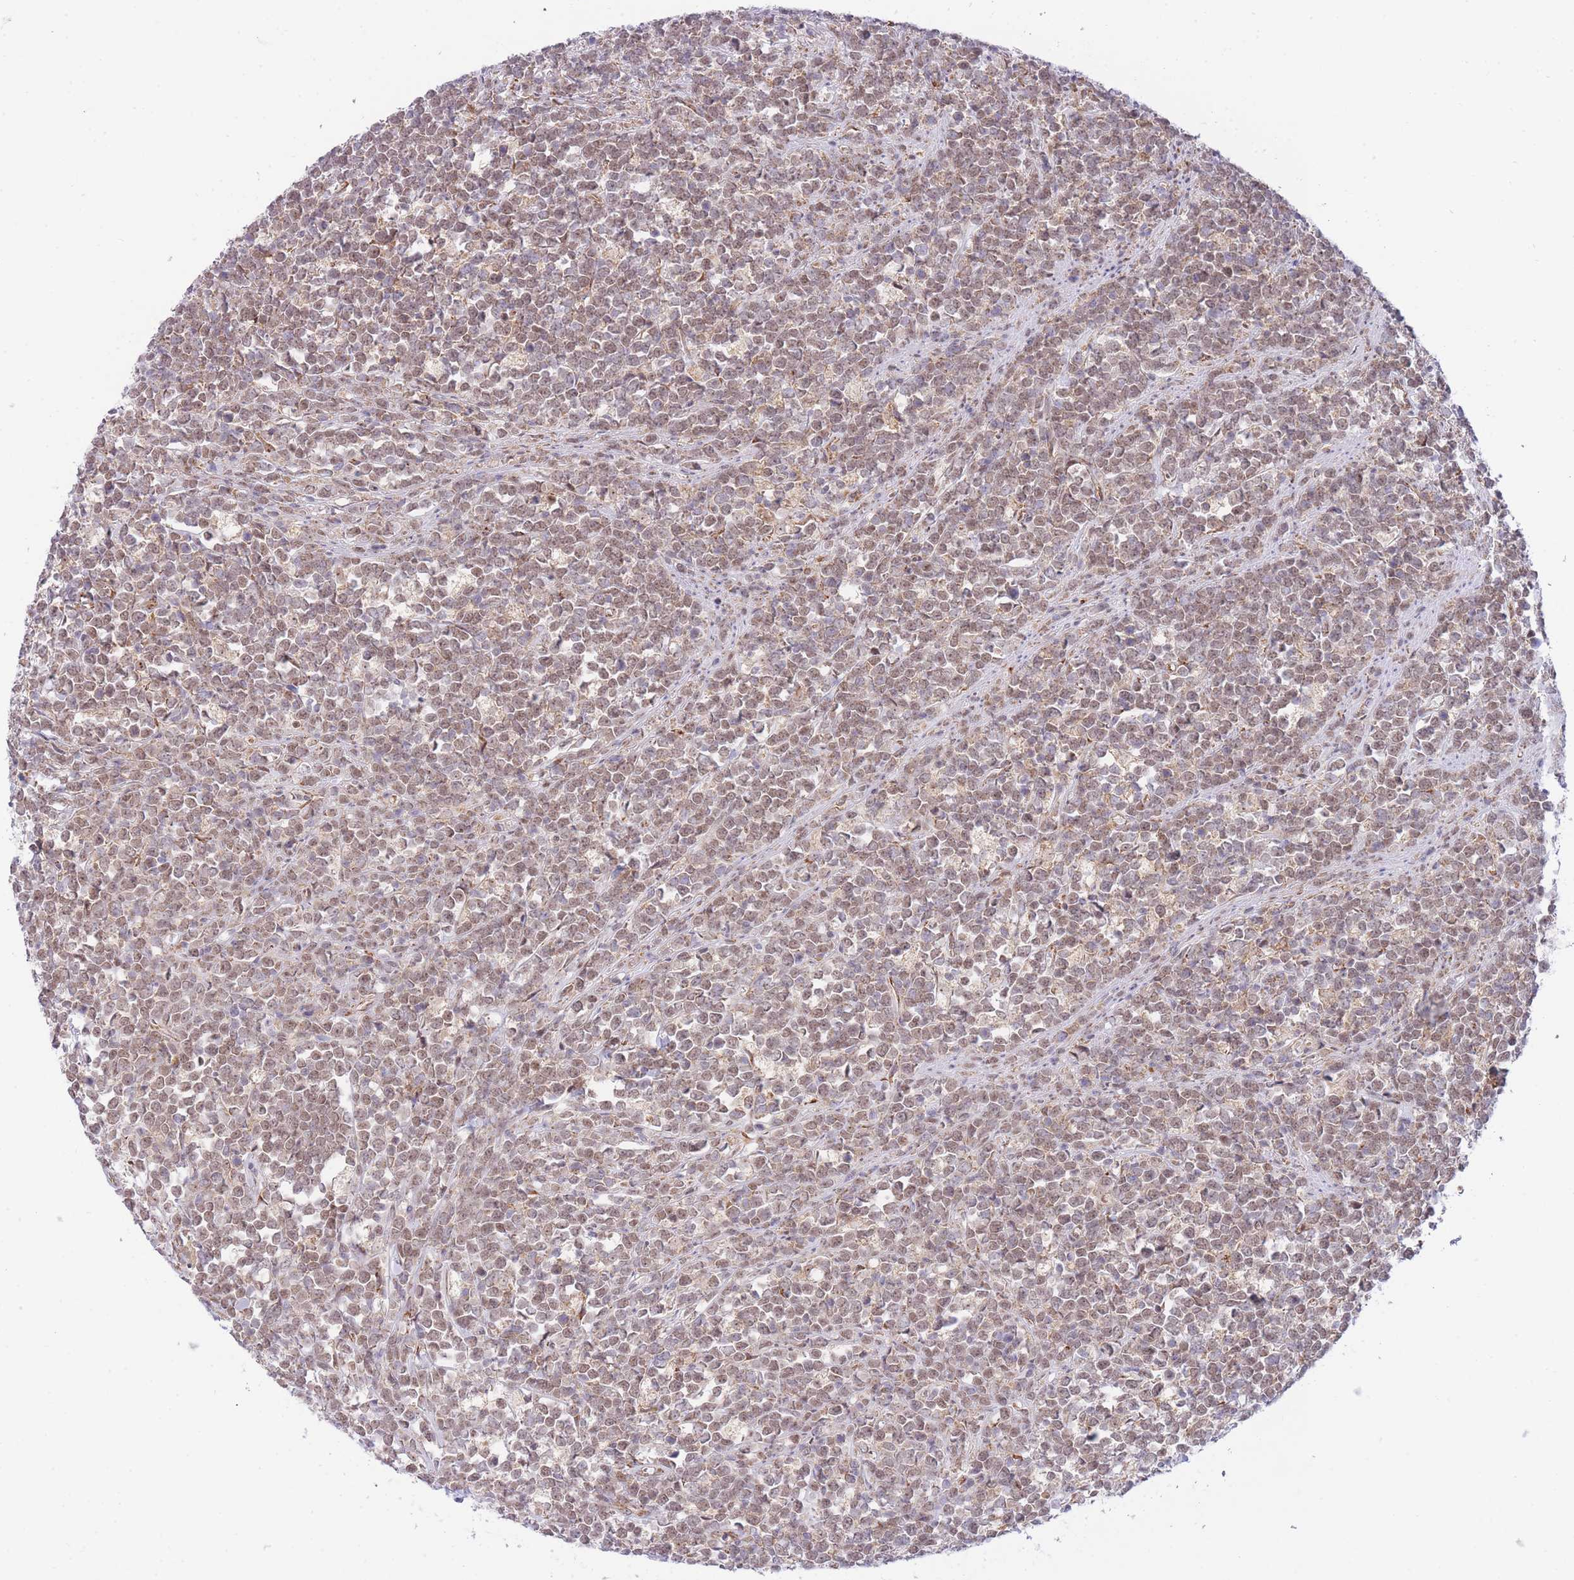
{"staining": {"intensity": "weak", "quantity": ">75%", "location": "cytoplasmic/membranous,nuclear"}, "tissue": "lymphoma", "cell_type": "Tumor cells", "image_type": "cancer", "snomed": [{"axis": "morphology", "description": "Malignant lymphoma, non-Hodgkin's type, High grade"}, {"axis": "topography", "description": "Small intestine"}, {"axis": "topography", "description": "Colon"}], "caption": "Tumor cells reveal low levels of weak cytoplasmic/membranous and nuclear positivity in approximately >75% of cells in human lymphoma.", "gene": "EXOSC8", "patient": {"sex": "male", "age": 8}}